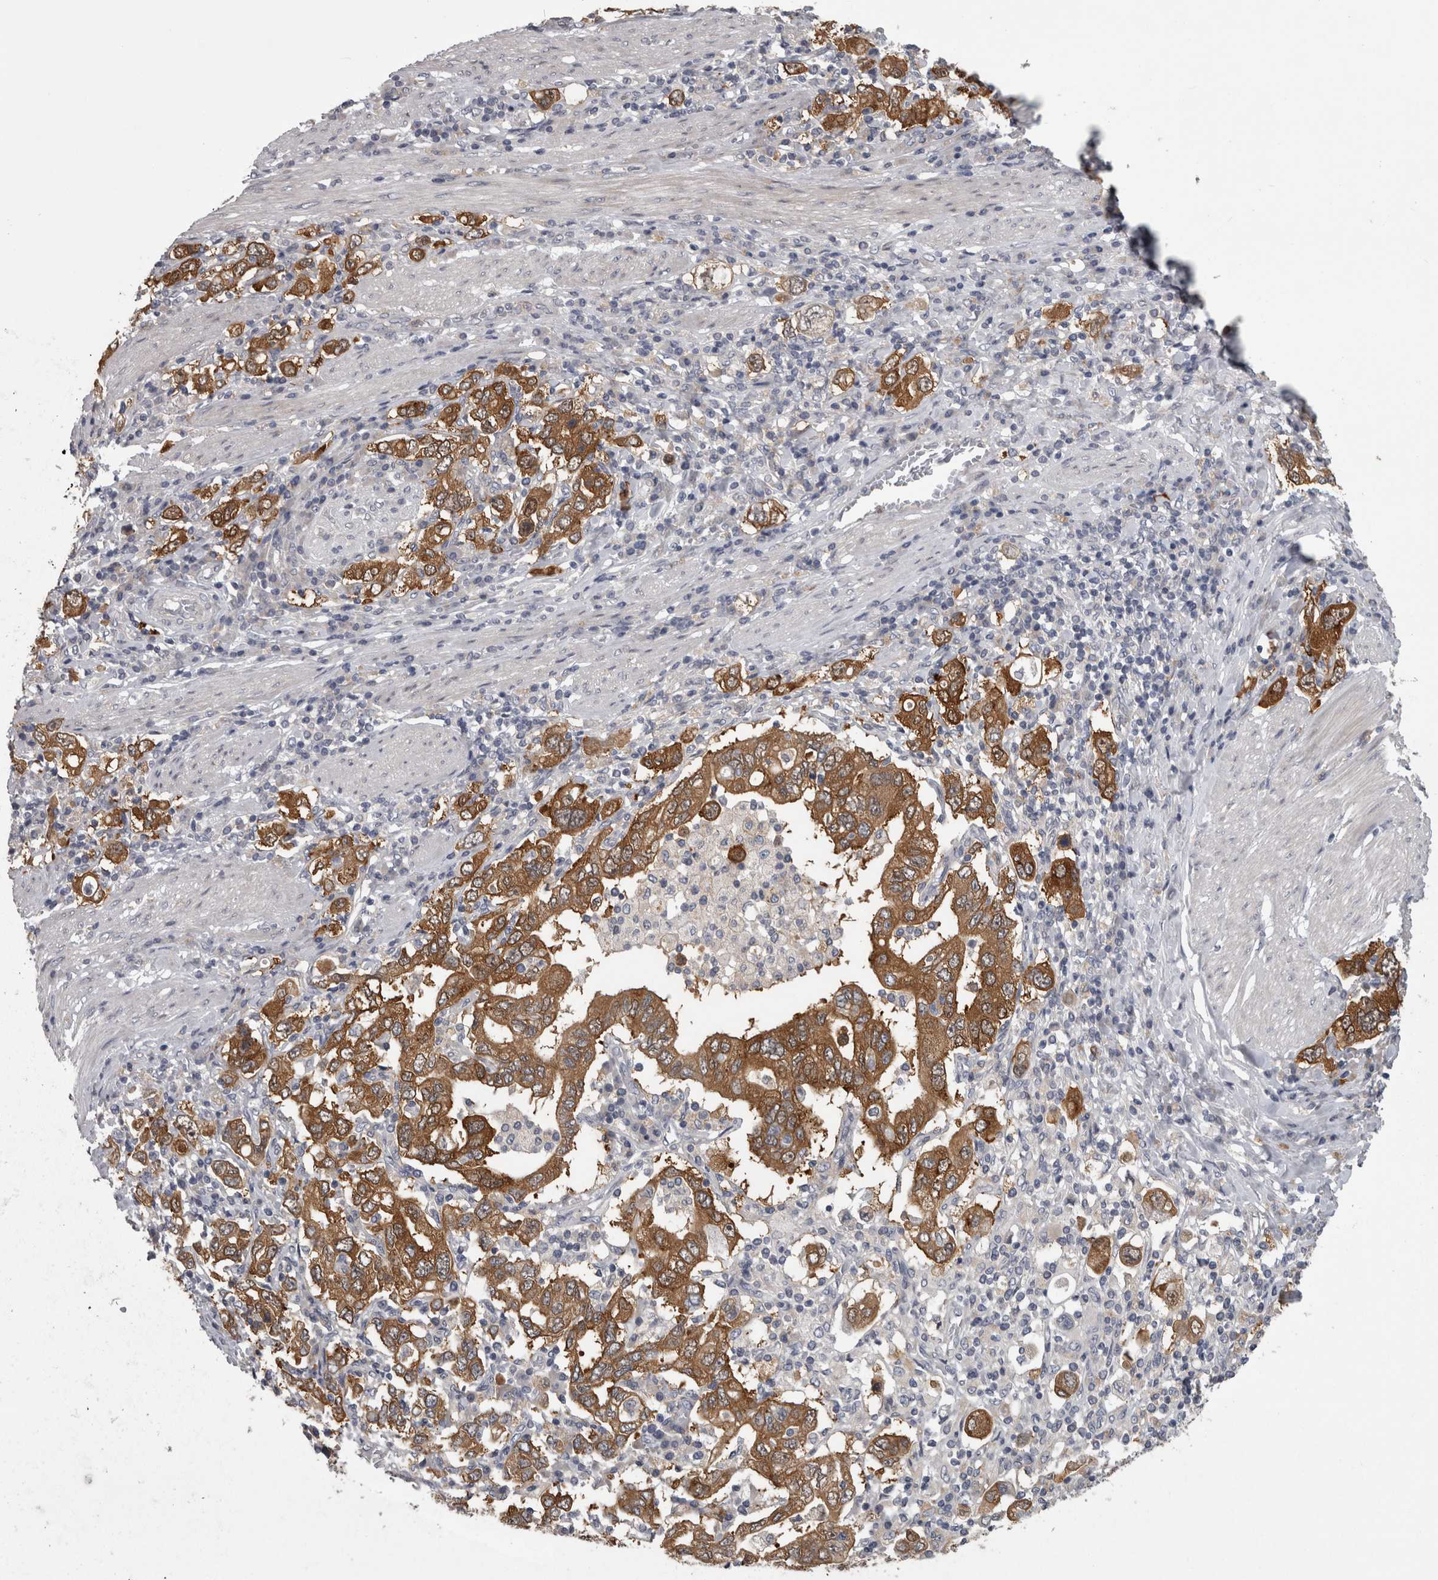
{"staining": {"intensity": "strong", "quantity": ">75%", "location": "cytoplasmic/membranous"}, "tissue": "stomach cancer", "cell_type": "Tumor cells", "image_type": "cancer", "snomed": [{"axis": "morphology", "description": "Adenocarcinoma, NOS"}, {"axis": "topography", "description": "Stomach, upper"}], "caption": "Stomach cancer (adenocarcinoma) stained with a brown dye exhibits strong cytoplasmic/membranous positive expression in about >75% of tumor cells.", "gene": "PRKCI", "patient": {"sex": "male", "age": 62}}